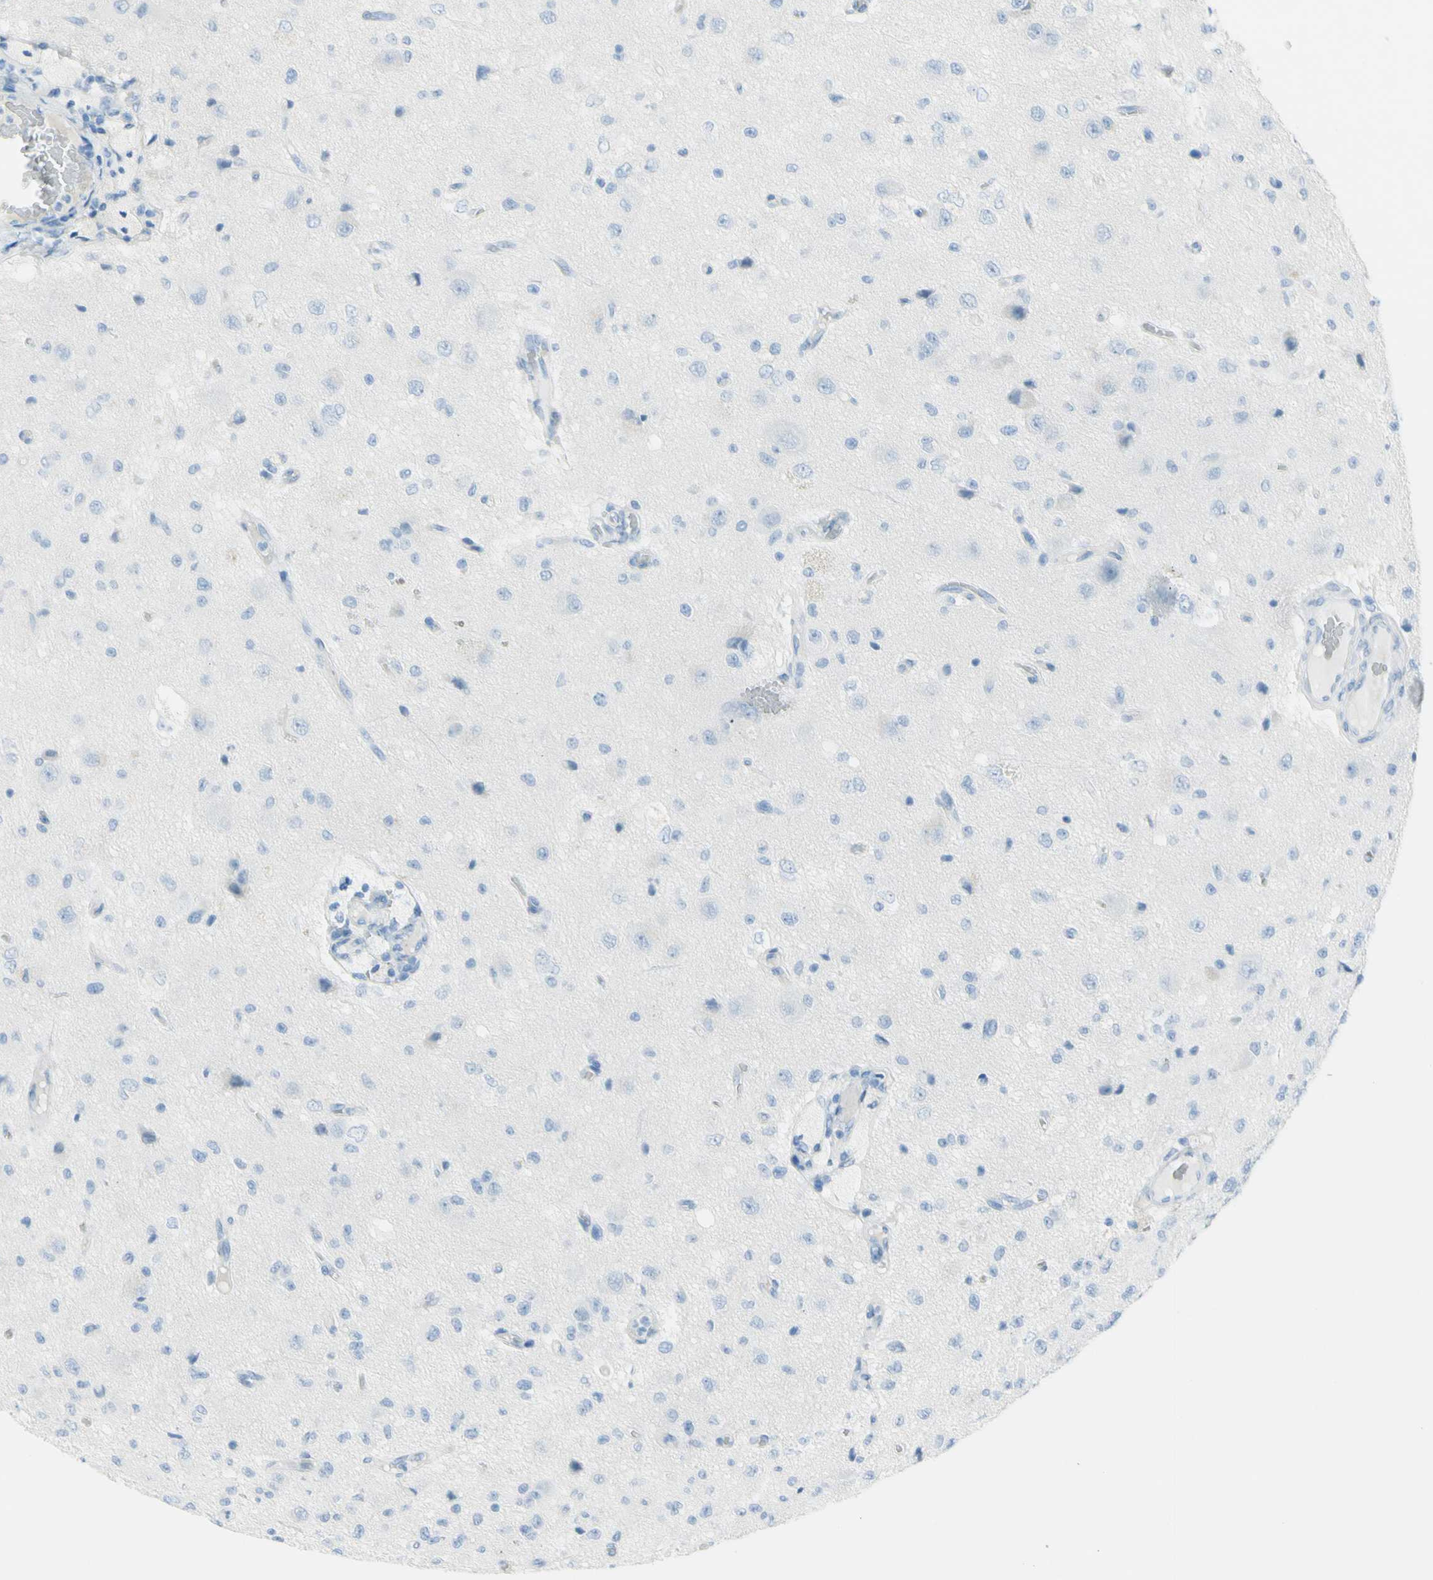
{"staining": {"intensity": "negative", "quantity": "none", "location": "none"}, "tissue": "glioma", "cell_type": "Tumor cells", "image_type": "cancer", "snomed": [{"axis": "morphology", "description": "Glioma, malignant, High grade"}, {"axis": "topography", "description": "pancreas cauda"}], "caption": "This is an IHC histopathology image of human glioma. There is no staining in tumor cells.", "gene": "TFPI2", "patient": {"sex": "male", "age": 60}}